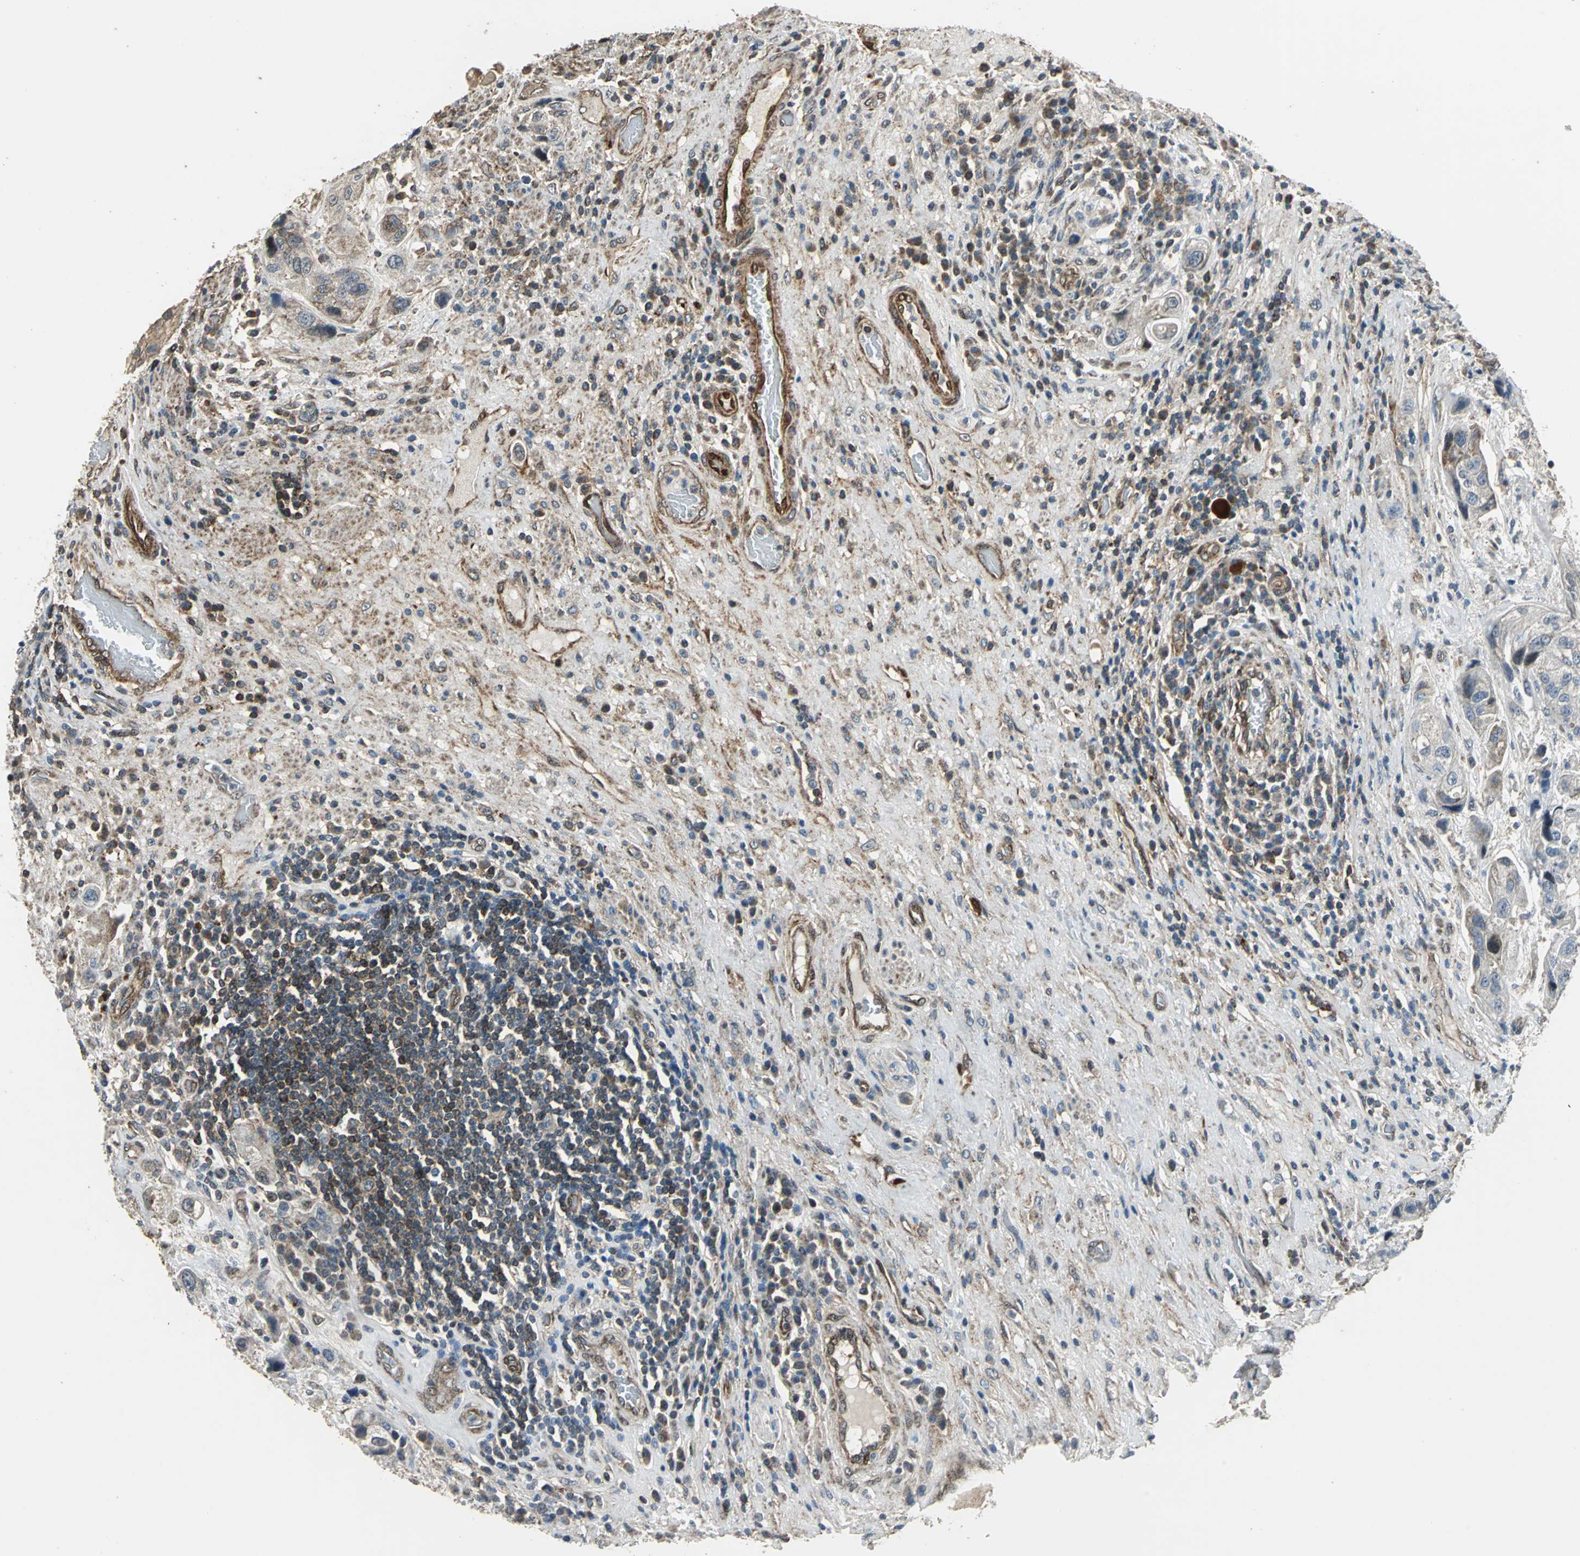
{"staining": {"intensity": "weak", "quantity": ">75%", "location": "cytoplasmic/membranous"}, "tissue": "urothelial cancer", "cell_type": "Tumor cells", "image_type": "cancer", "snomed": [{"axis": "morphology", "description": "Urothelial carcinoma, High grade"}, {"axis": "topography", "description": "Urinary bladder"}], "caption": "The histopathology image reveals immunohistochemical staining of urothelial cancer. There is weak cytoplasmic/membranous positivity is appreciated in about >75% of tumor cells.", "gene": "DNAJB4", "patient": {"sex": "female", "age": 64}}